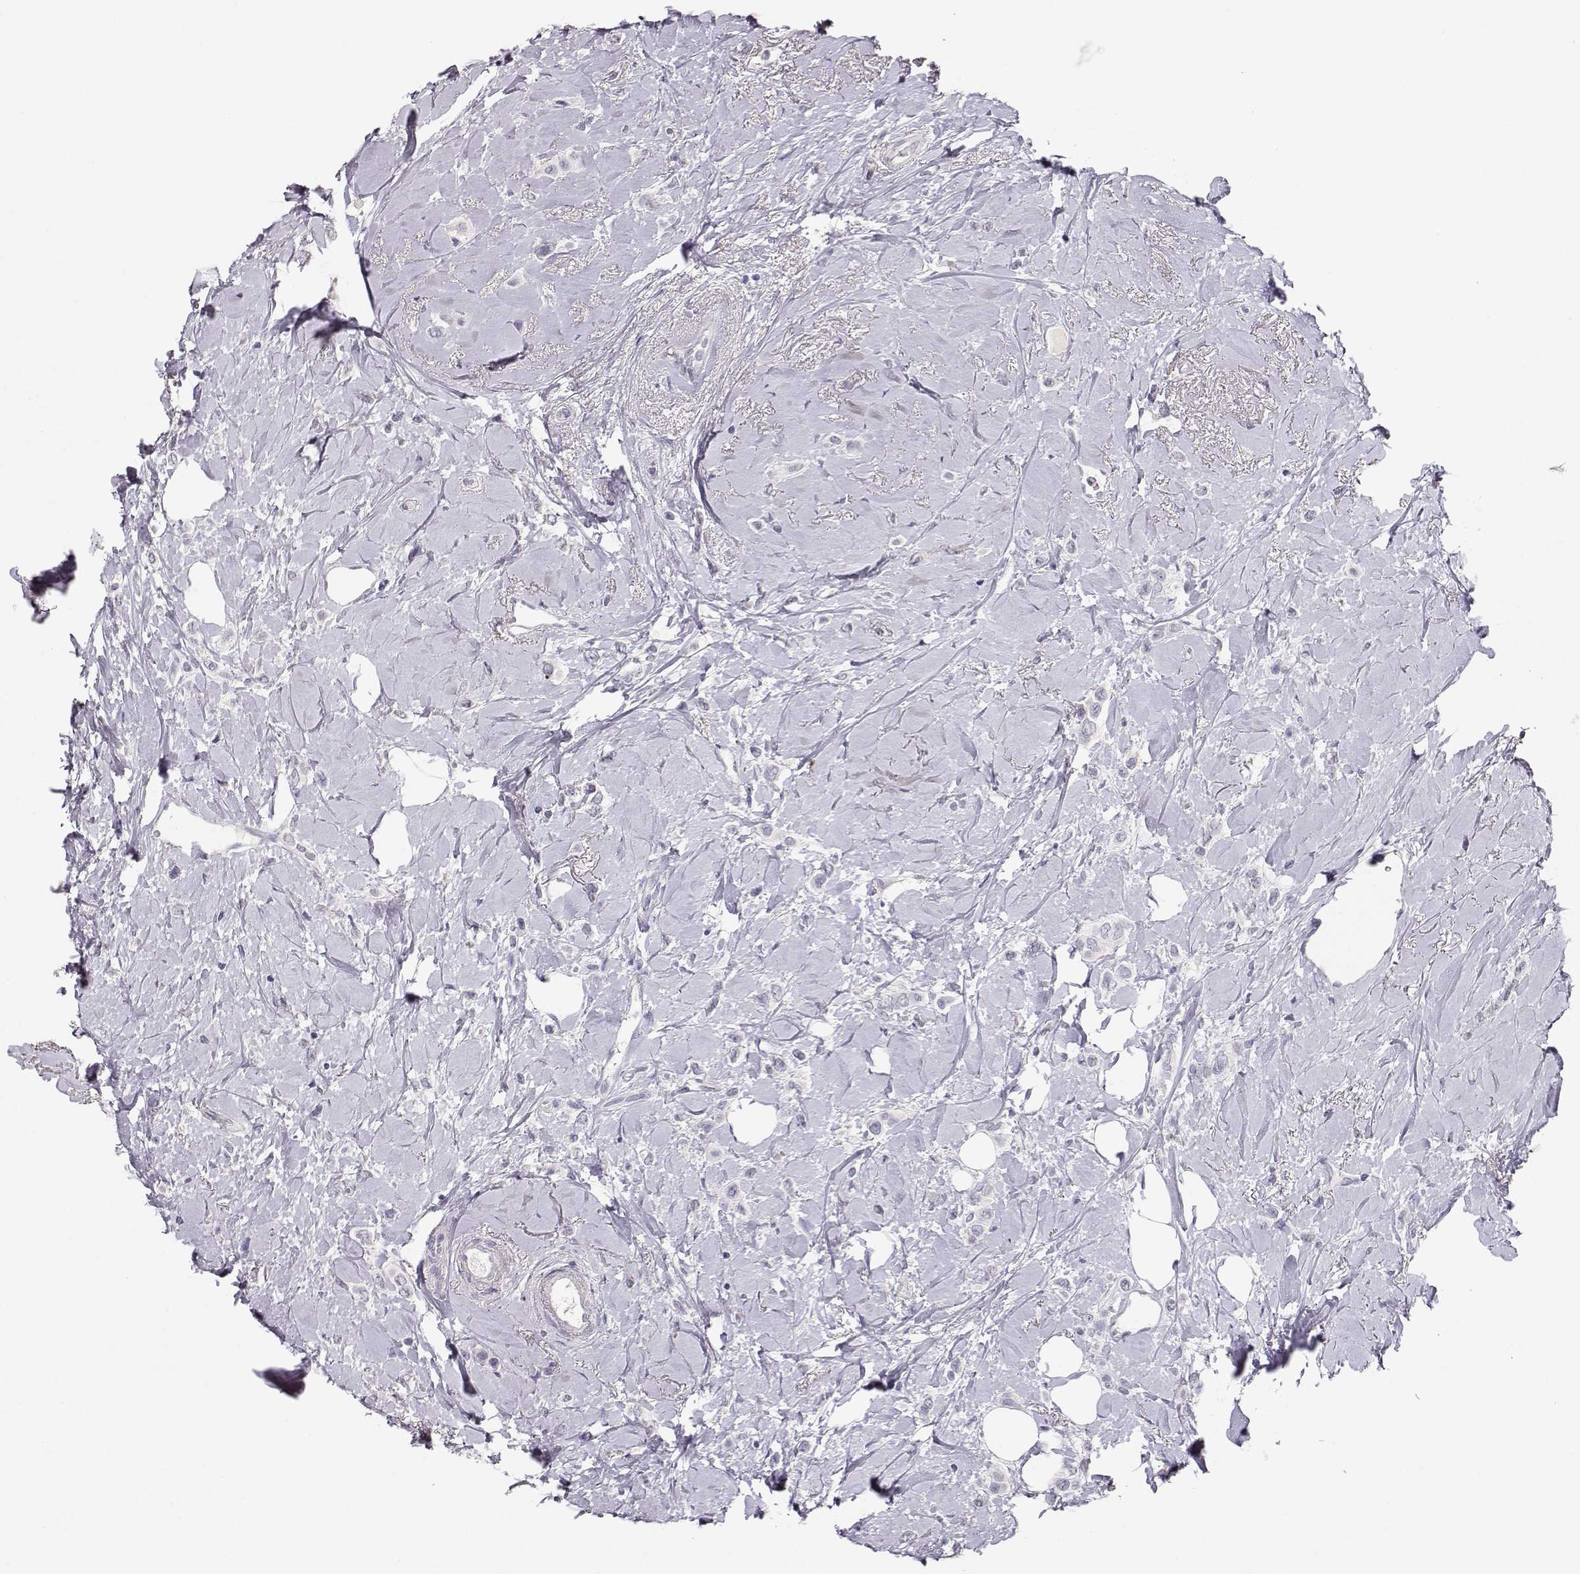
{"staining": {"intensity": "negative", "quantity": "none", "location": "none"}, "tissue": "breast cancer", "cell_type": "Tumor cells", "image_type": "cancer", "snomed": [{"axis": "morphology", "description": "Lobular carcinoma"}, {"axis": "topography", "description": "Breast"}], "caption": "Tumor cells are negative for protein expression in human breast cancer. (DAB IHC visualized using brightfield microscopy, high magnification).", "gene": "MAGEC1", "patient": {"sex": "female", "age": 66}}